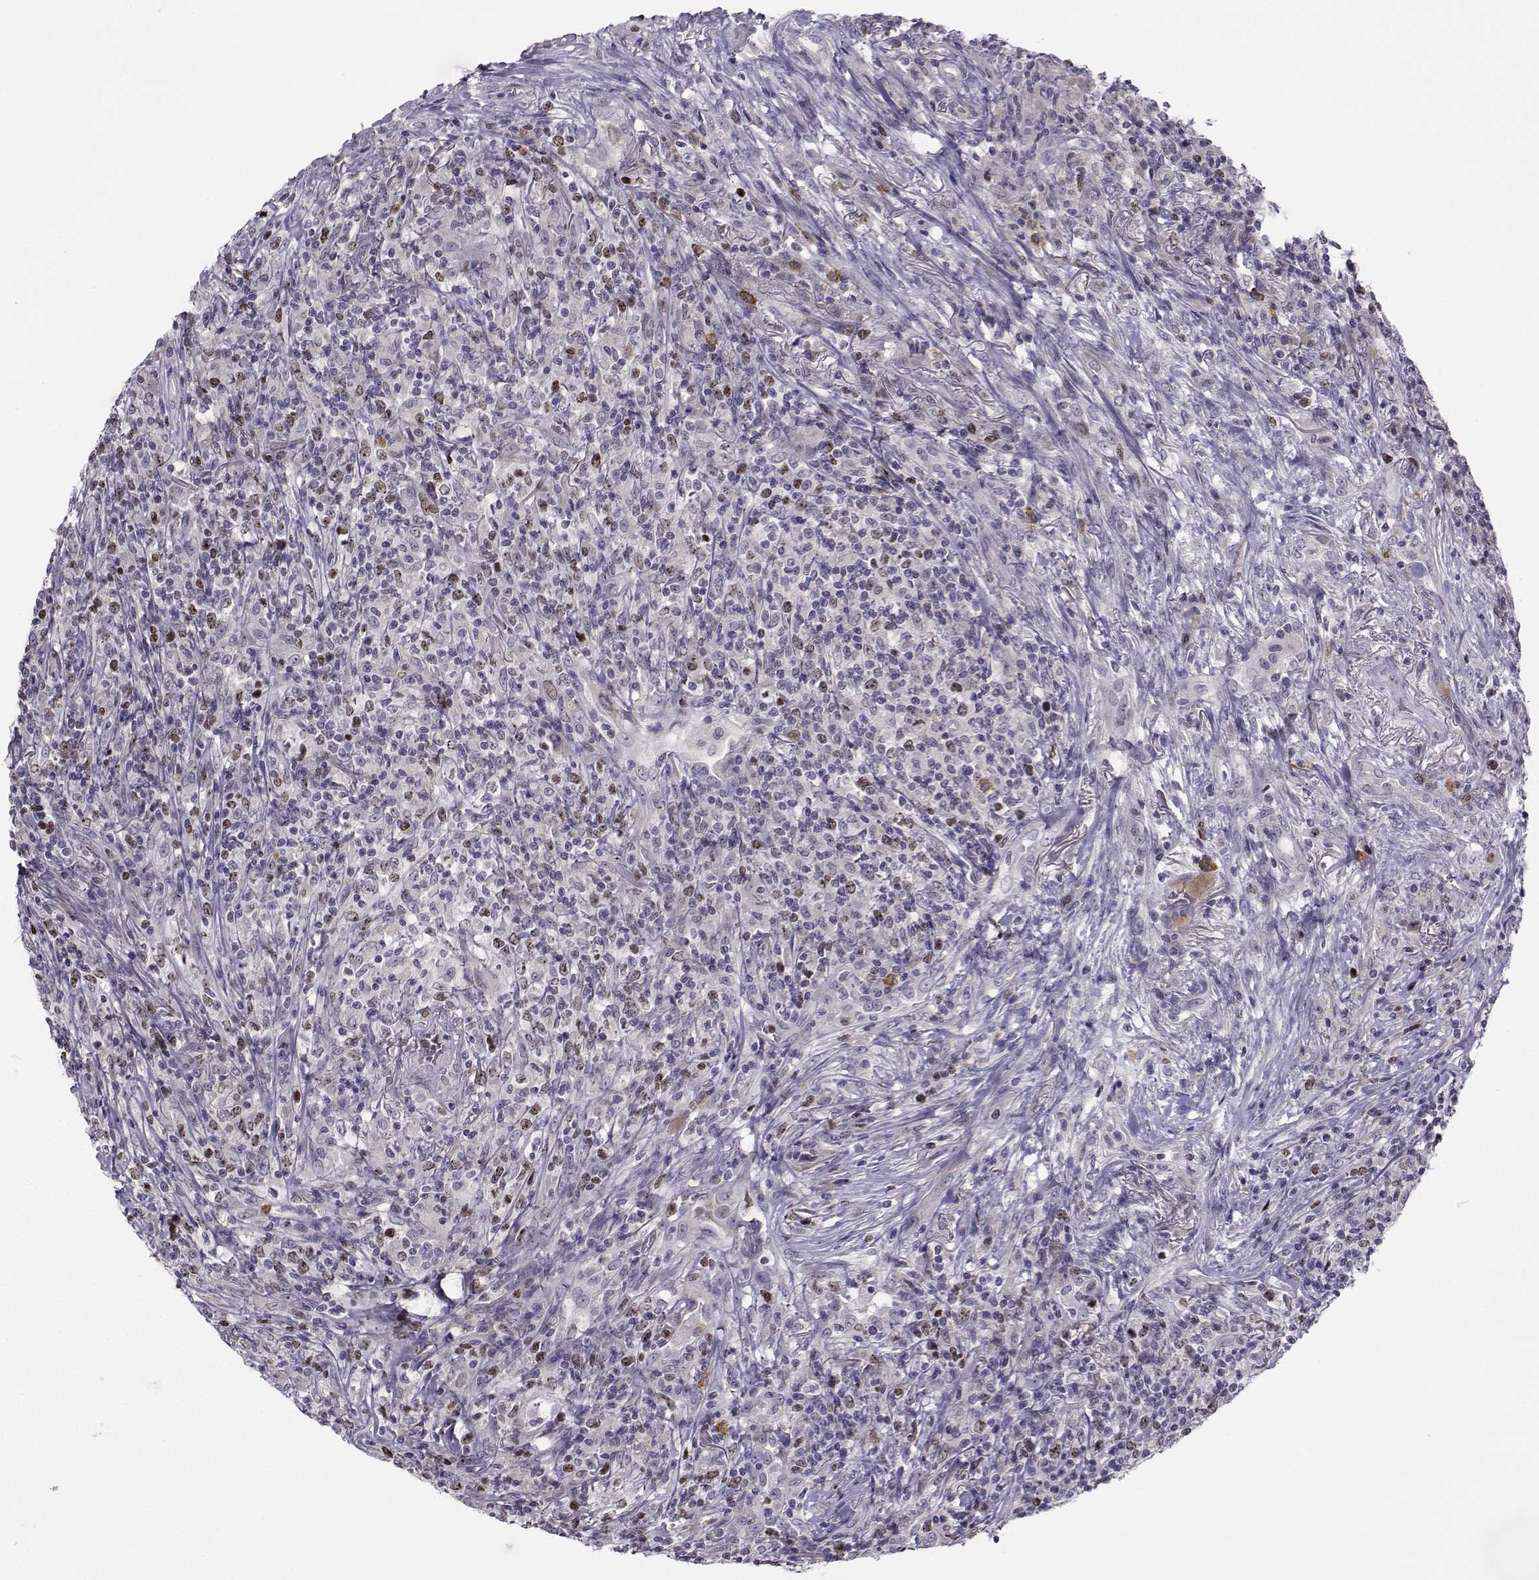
{"staining": {"intensity": "moderate", "quantity": "25%-75%", "location": "nuclear"}, "tissue": "lymphoma", "cell_type": "Tumor cells", "image_type": "cancer", "snomed": [{"axis": "morphology", "description": "Malignant lymphoma, non-Hodgkin's type, High grade"}, {"axis": "topography", "description": "Lung"}], "caption": "Malignant lymphoma, non-Hodgkin's type (high-grade) stained for a protein (brown) demonstrates moderate nuclear positive expression in approximately 25%-75% of tumor cells.", "gene": "LRP8", "patient": {"sex": "male", "age": 79}}